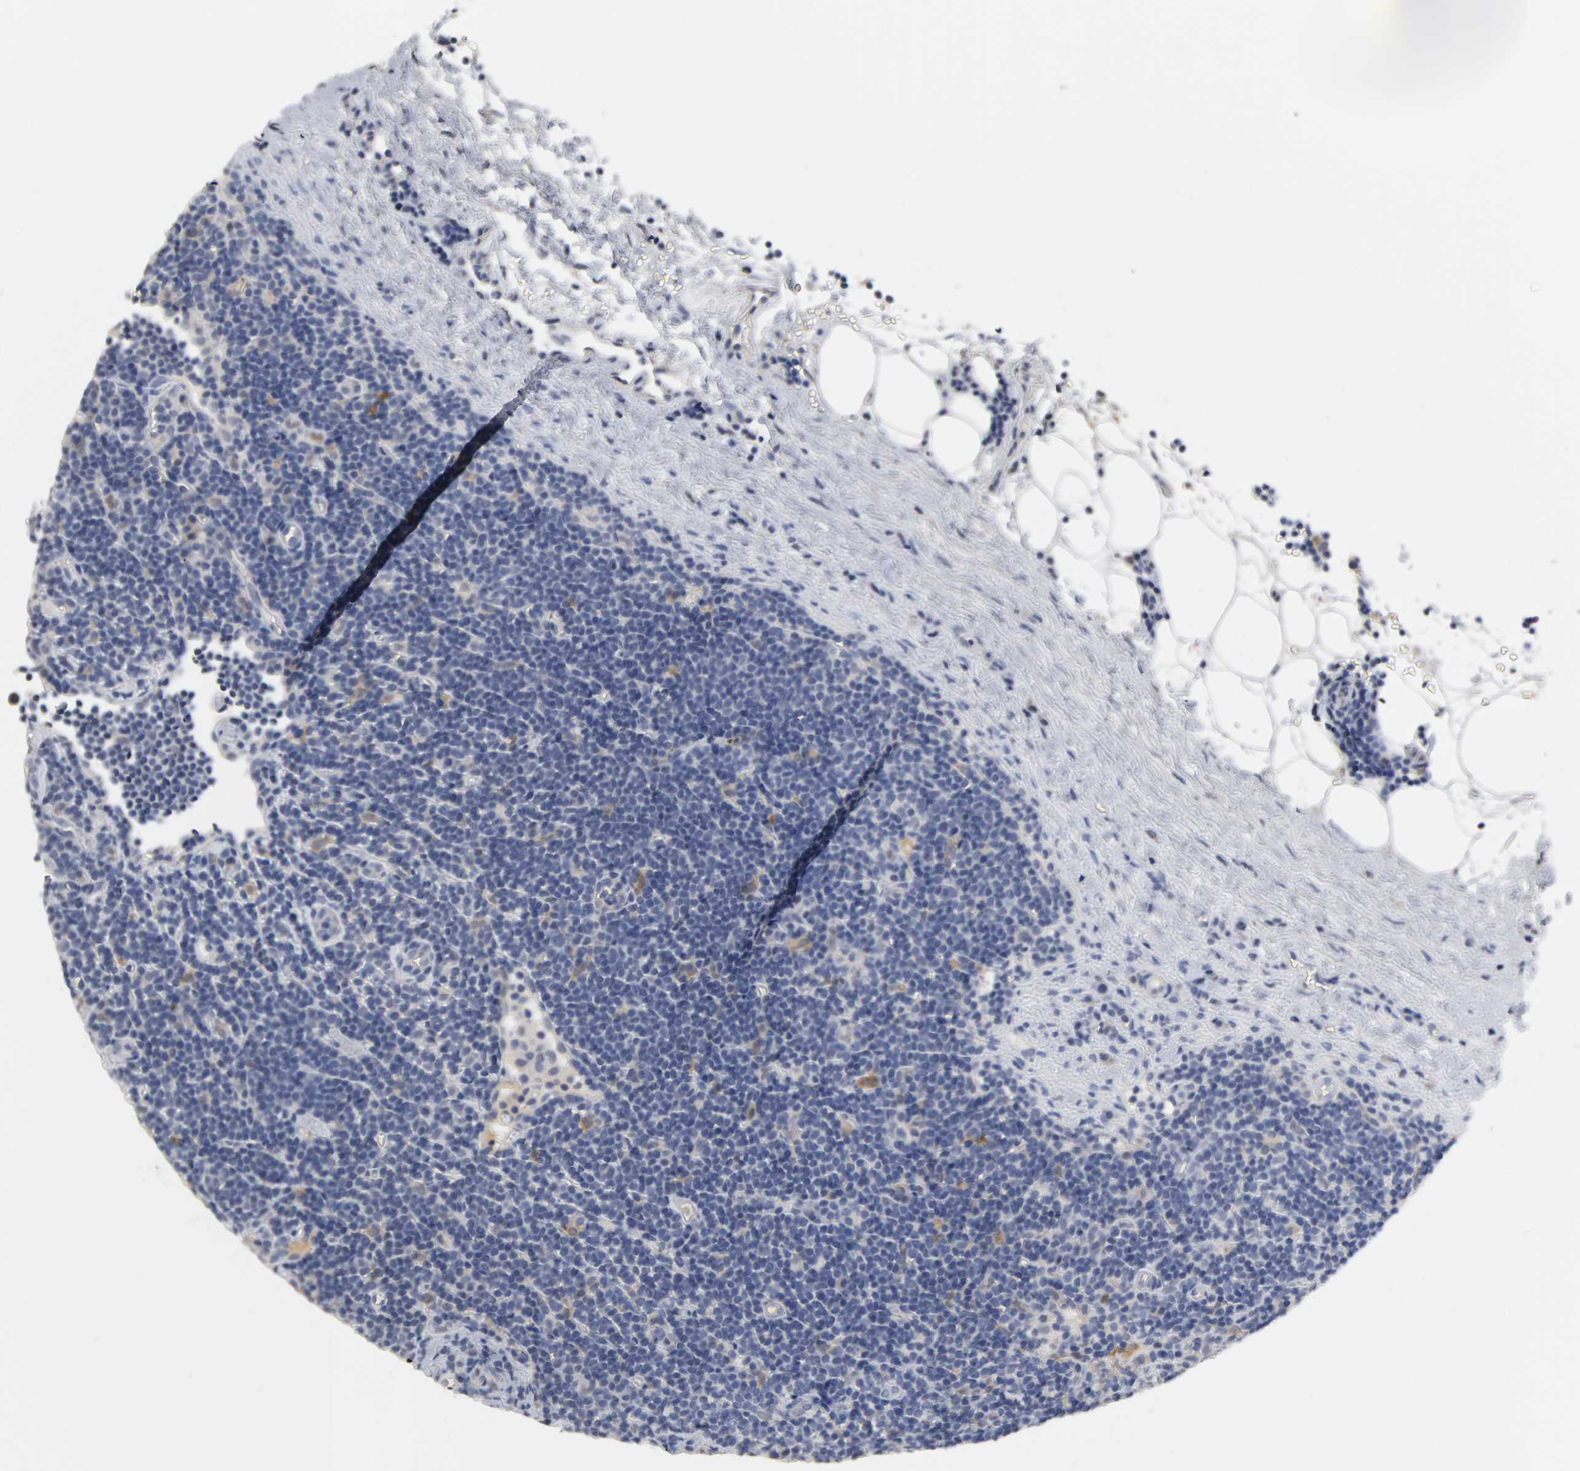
{"staining": {"intensity": "weak", "quantity": "<25%", "location": "cytoplasmic/membranous"}, "tissue": "lymphoma", "cell_type": "Tumor cells", "image_type": "cancer", "snomed": [{"axis": "morphology", "description": "Malignant lymphoma, non-Hodgkin's type, Low grade"}, {"axis": "topography", "description": "Lymph node"}], "caption": "Malignant lymphoma, non-Hodgkin's type (low-grade) was stained to show a protein in brown. There is no significant expression in tumor cells.", "gene": "OVOL1", "patient": {"sex": "male", "age": 70}}